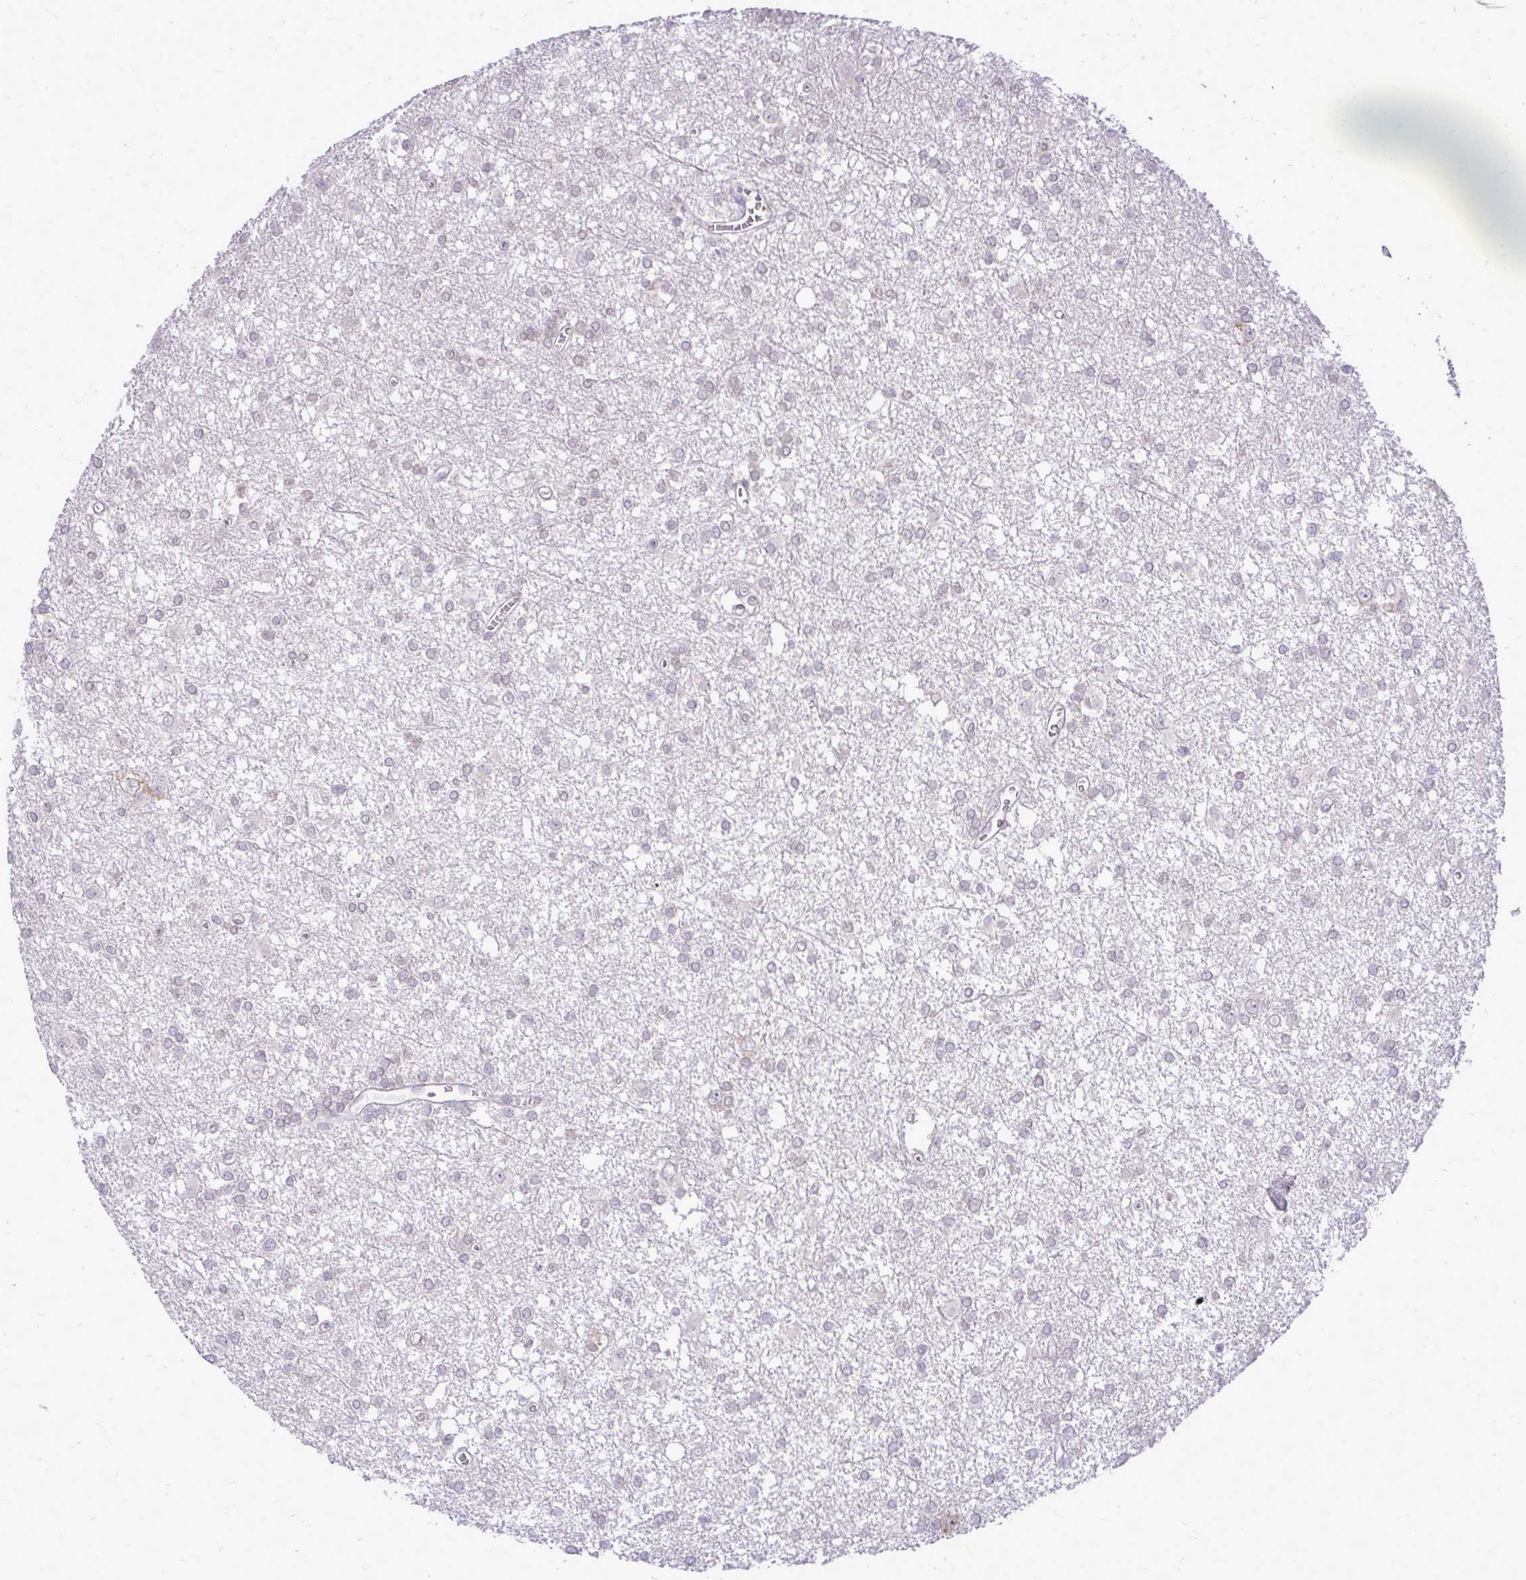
{"staining": {"intensity": "negative", "quantity": "none", "location": "none"}, "tissue": "glioma", "cell_type": "Tumor cells", "image_type": "cancer", "snomed": [{"axis": "morphology", "description": "Glioma, malignant, High grade"}, {"axis": "topography", "description": "Brain"}], "caption": "This is an IHC photomicrograph of high-grade glioma (malignant). There is no staining in tumor cells.", "gene": "DPY19L1", "patient": {"sex": "male", "age": 48}}